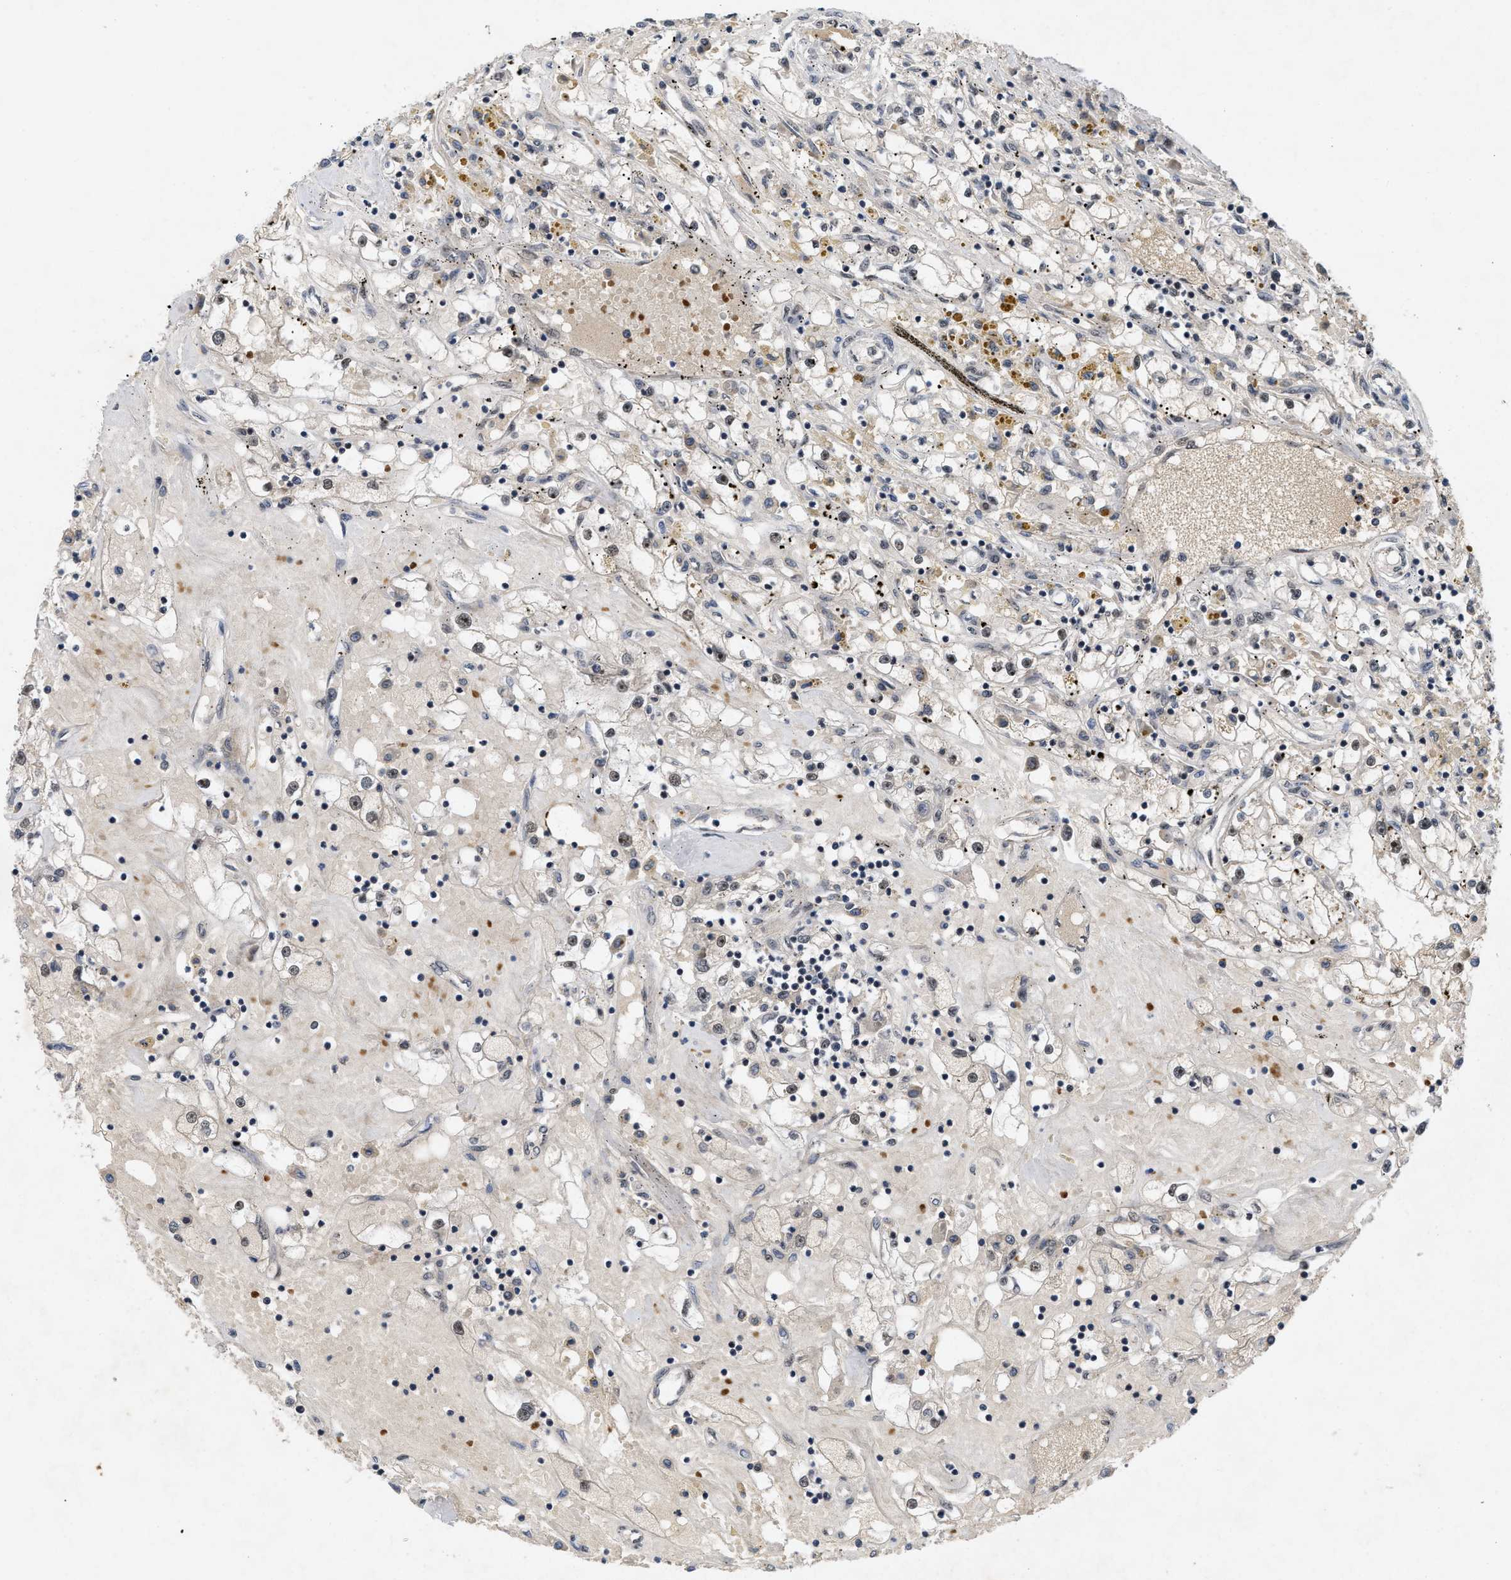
{"staining": {"intensity": "weak", "quantity": "25%-75%", "location": "nuclear"}, "tissue": "renal cancer", "cell_type": "Tumor cells", "image_type": "cancer", "snomed": [{"axis": "morphology", "description": "Adenocarcinoma, NOS"}, {"axis": "topography", "description": "Kidney"}], "caption": "Immunohistochemical staining of renal cancer exhibits low levels of weak nuclear protein expression in about 25%-75% of tumor cells.", "gene": "ZNF346", "patient": {"sex": "male", "age": 56}}